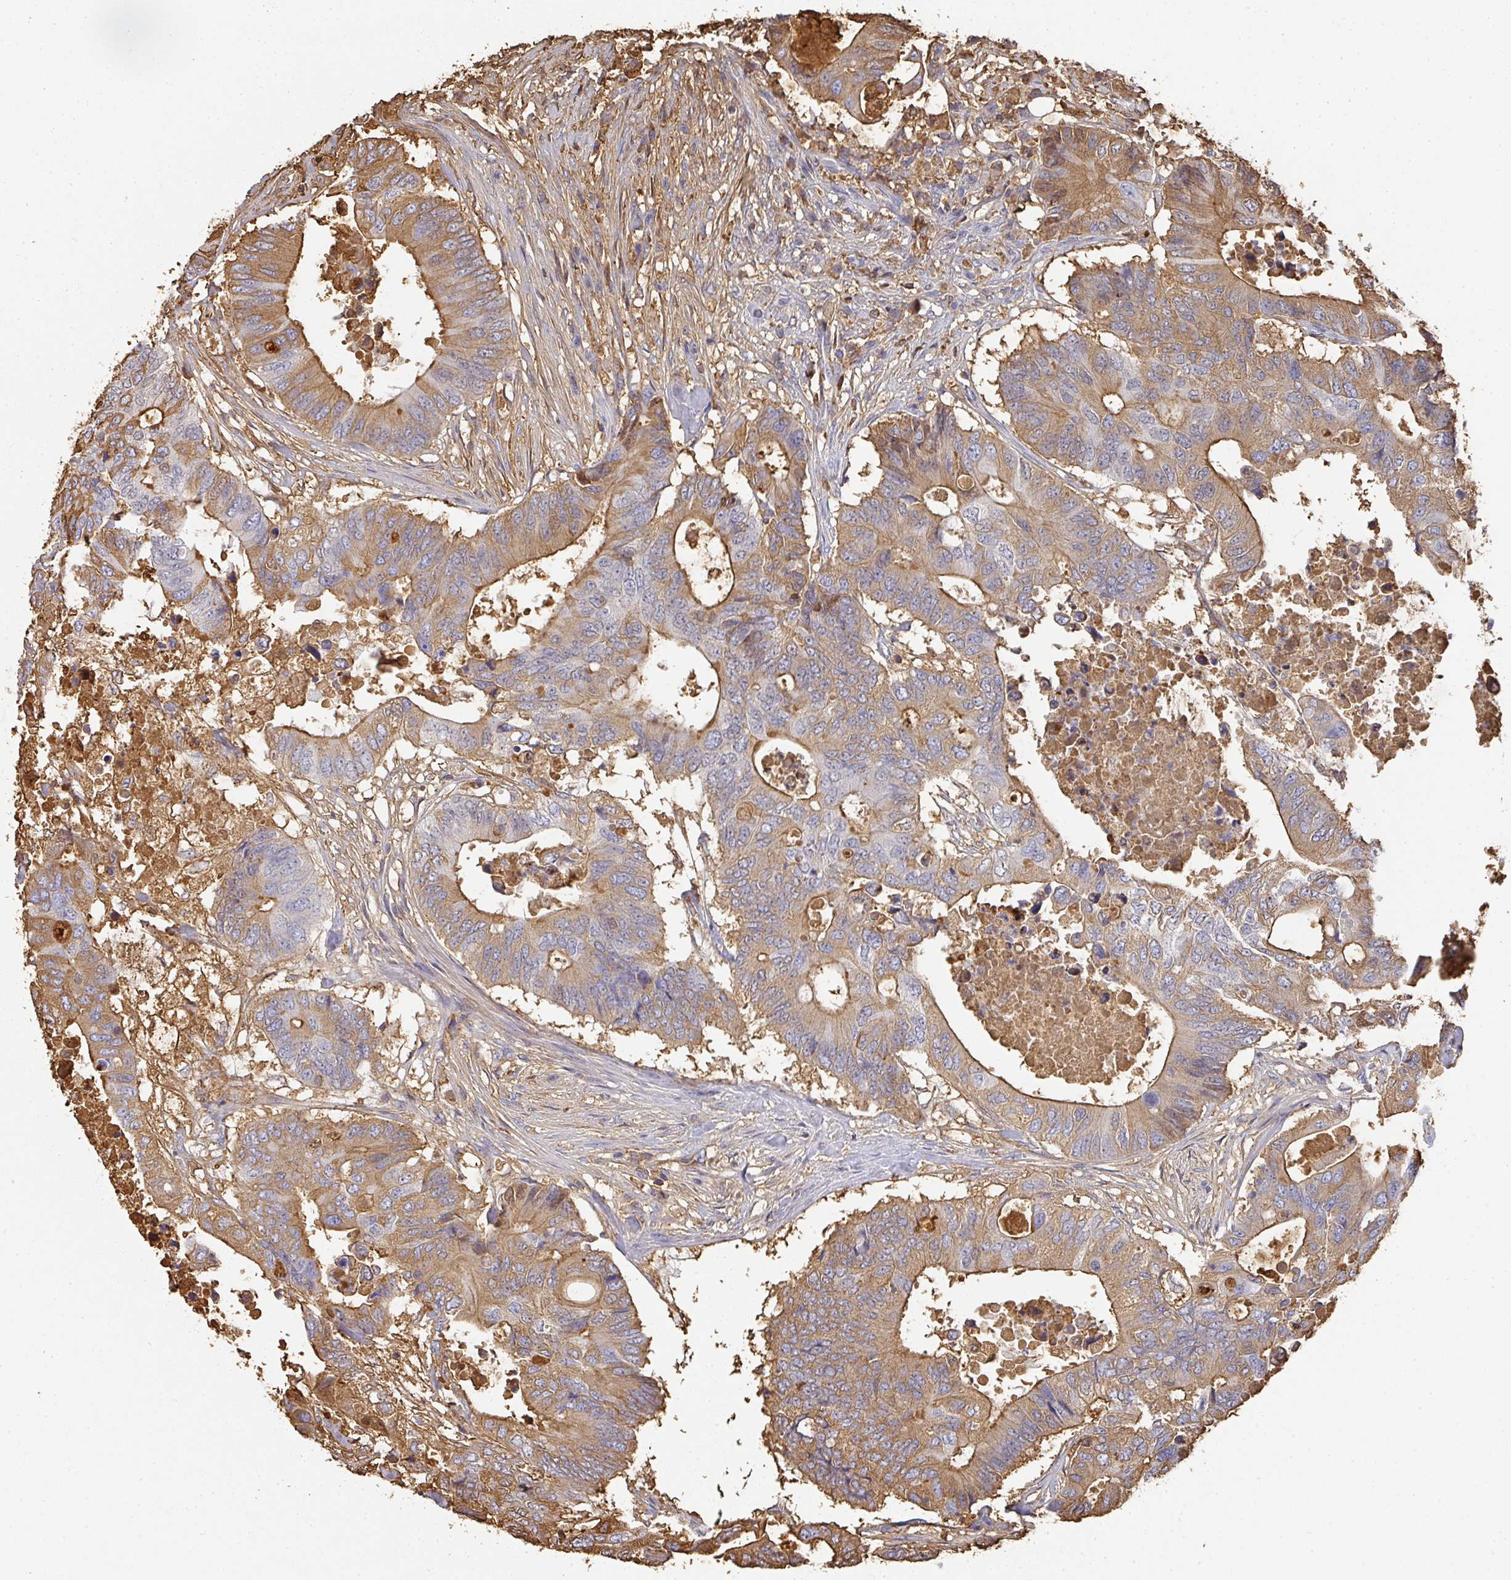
{"staining": {"intensity": "moderate", "quantity": ">75%", "location": "cytoplasmic/membranous"}, "tissue": "colorectal cancer", "cell_type": "Tumor cells", "image_type": "cancer", "snomed": [{"axis": "morphology", "description": "Adenocarcinoma, NOS"}, {"axis": "topography", "description": "Colon"}], "caption": "Tumor cells exhibit medium levels of moderate cytoplasmic/membranous expression in approximately >75% of cells in colorectal adenocarcinoma. (Stains: DAB (3,3'-diaminobenzidine) in brown, nuclei in blue, Microscopy: brightfield microscopy at high magnification).", "gene": "ALB", "patient": {"sex": "male", "age": 71}}